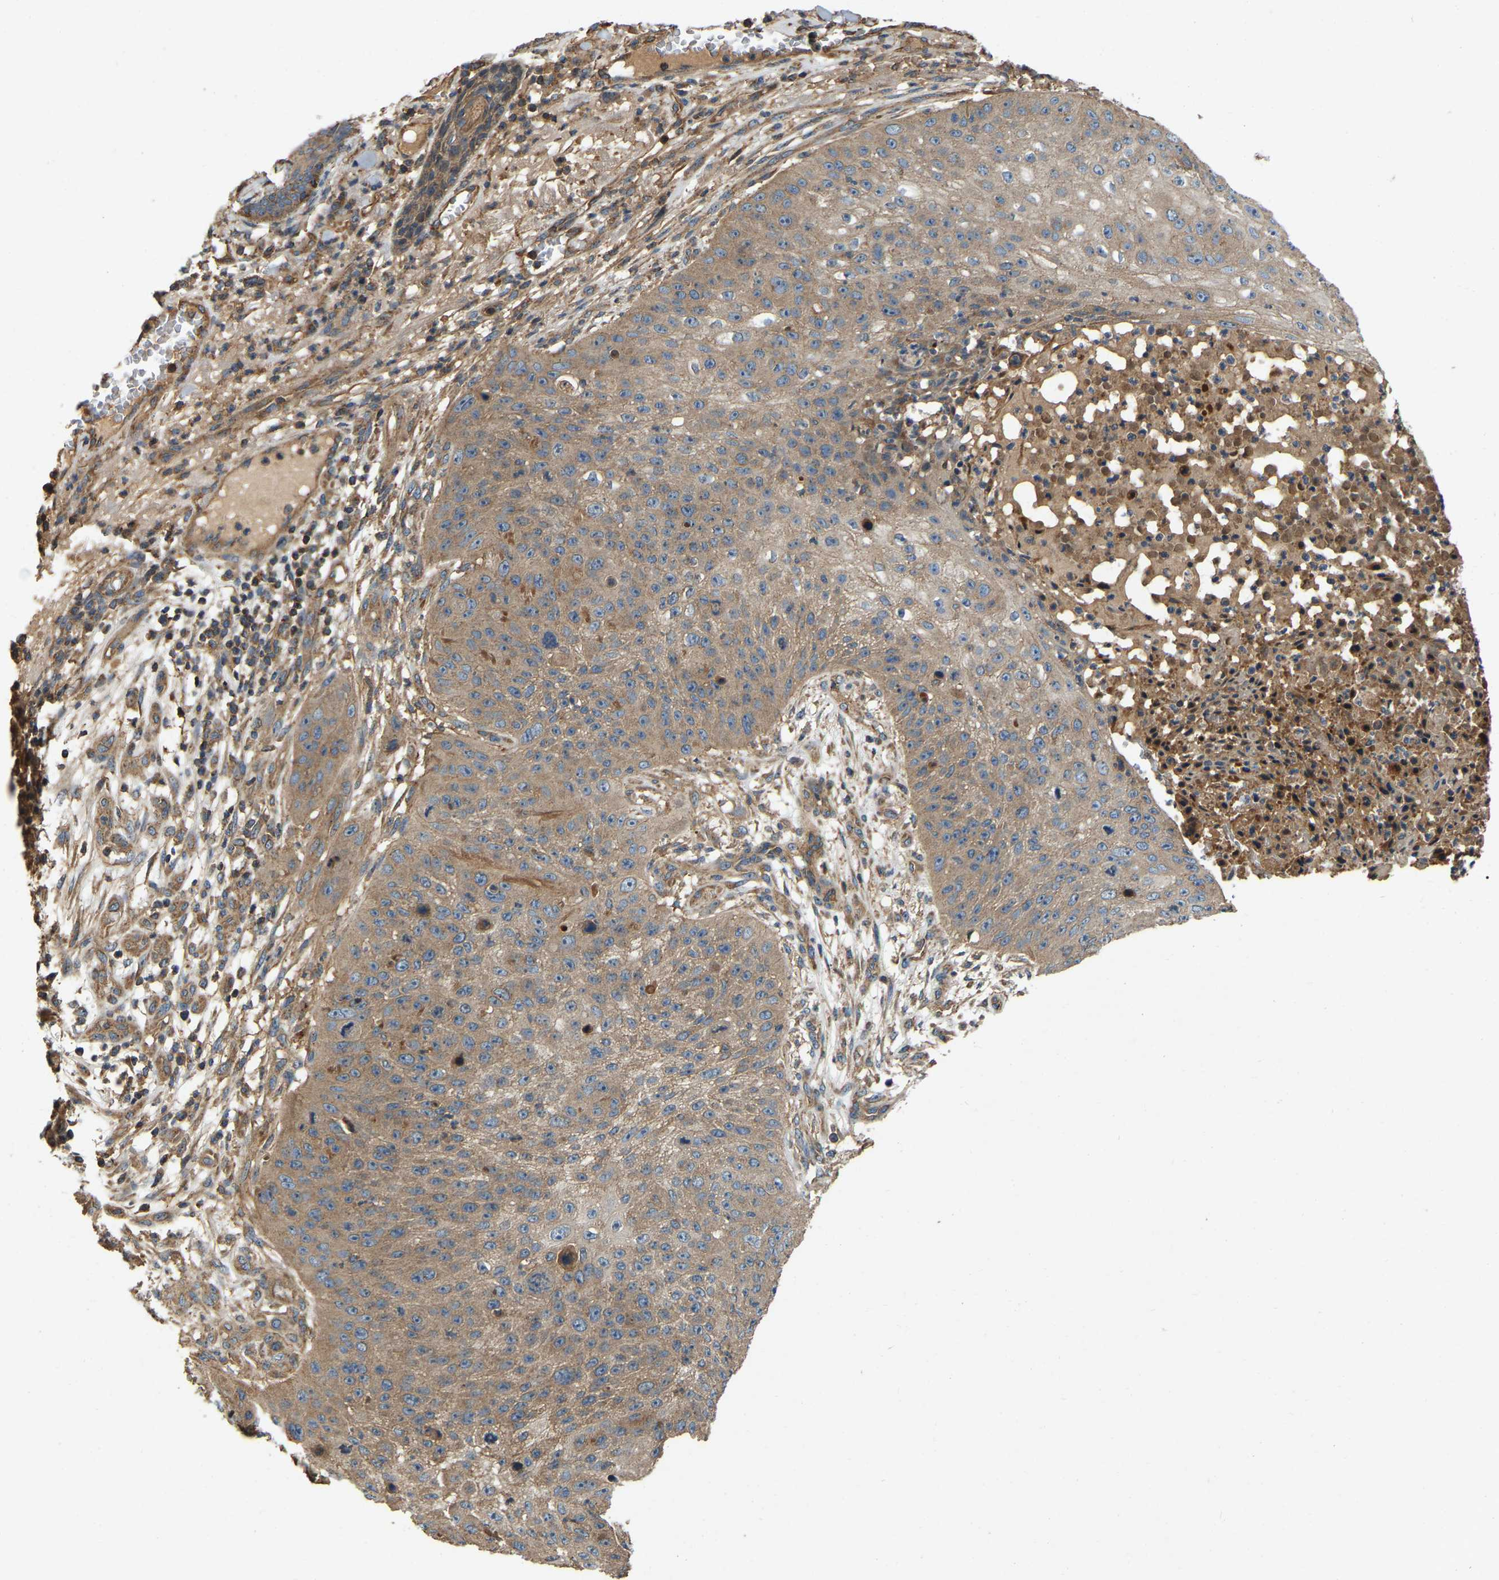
{"staining": {"intensity": "weak", "quantity": ">75%", "location": "cytoplasmic/membranous"}, "tissue": "skin cancer", "cell_type": "Tumor cells", "image_type": "cancer", "snomed": [{"axis": "morphology", "description": "Squamous cell carcinoma, NOS"}, {"axis": "topography", "description": "Skin"}], "caption": "Weak cytoplasmic/membranous expression for a protein is present in approximately >75% of tumor cells of squamous cell carcinoma (skin) using immunohistochemistry (IHC).", "gene": "SAMD9L", "patient": {"sex": "female", "age": 80}}